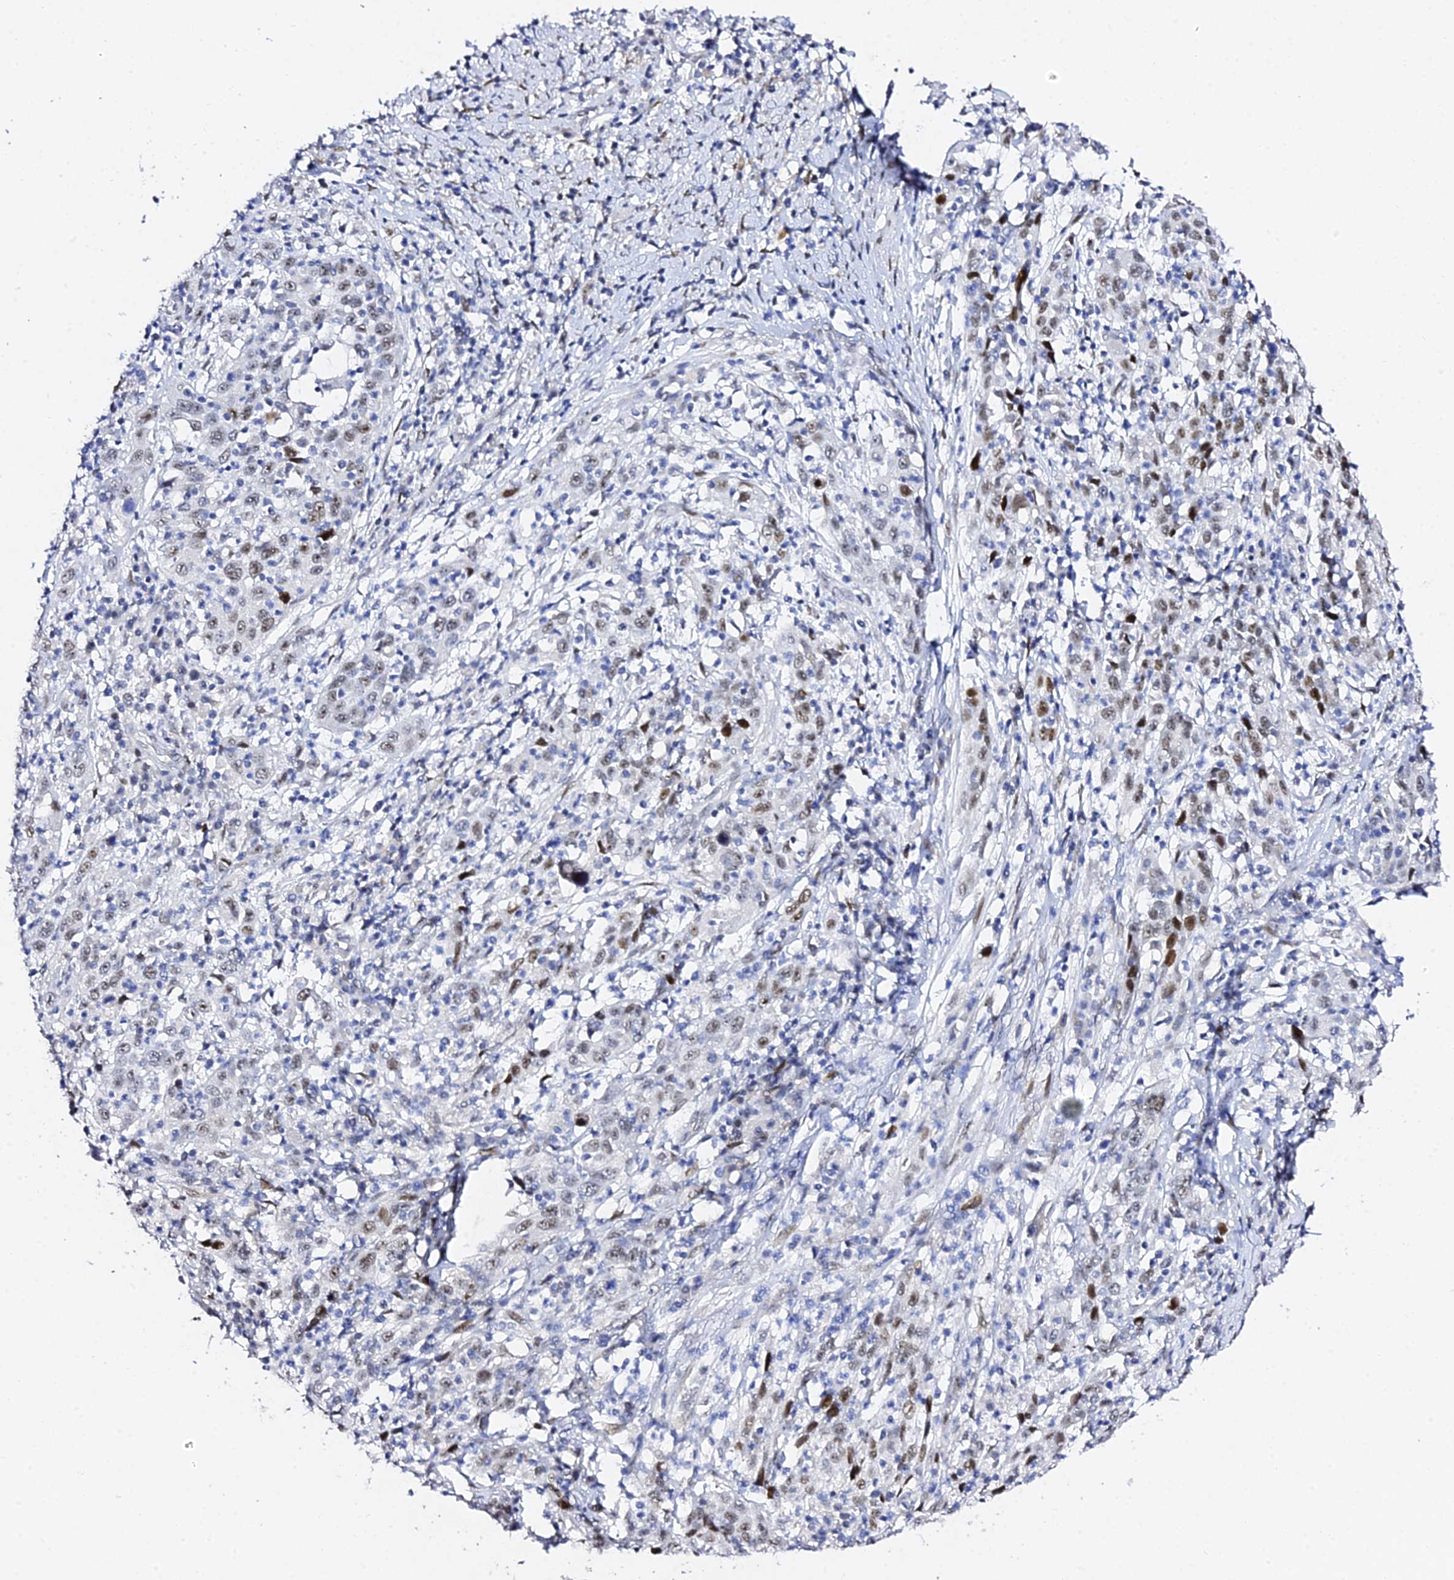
{"staining": {"intensity": "weak", "quantity": "25%-75%", "location": "nuclear"}, "tissue": "cervical cancer", "cell_type": "Tumor cells", "image_type": "cancer", "snomed": [{"axis": "morphology", "description": "Squamous cell carcinoma, NOS"}, {"axis": "topography", "description": "Cervix"}], "caption": "Protein staining reveals weak nuclear positivity in about 25%-75% of tumor cells in cervical cancer.", "gene": "POFUT2", "patient": {"sex": "female", "age": 46}}